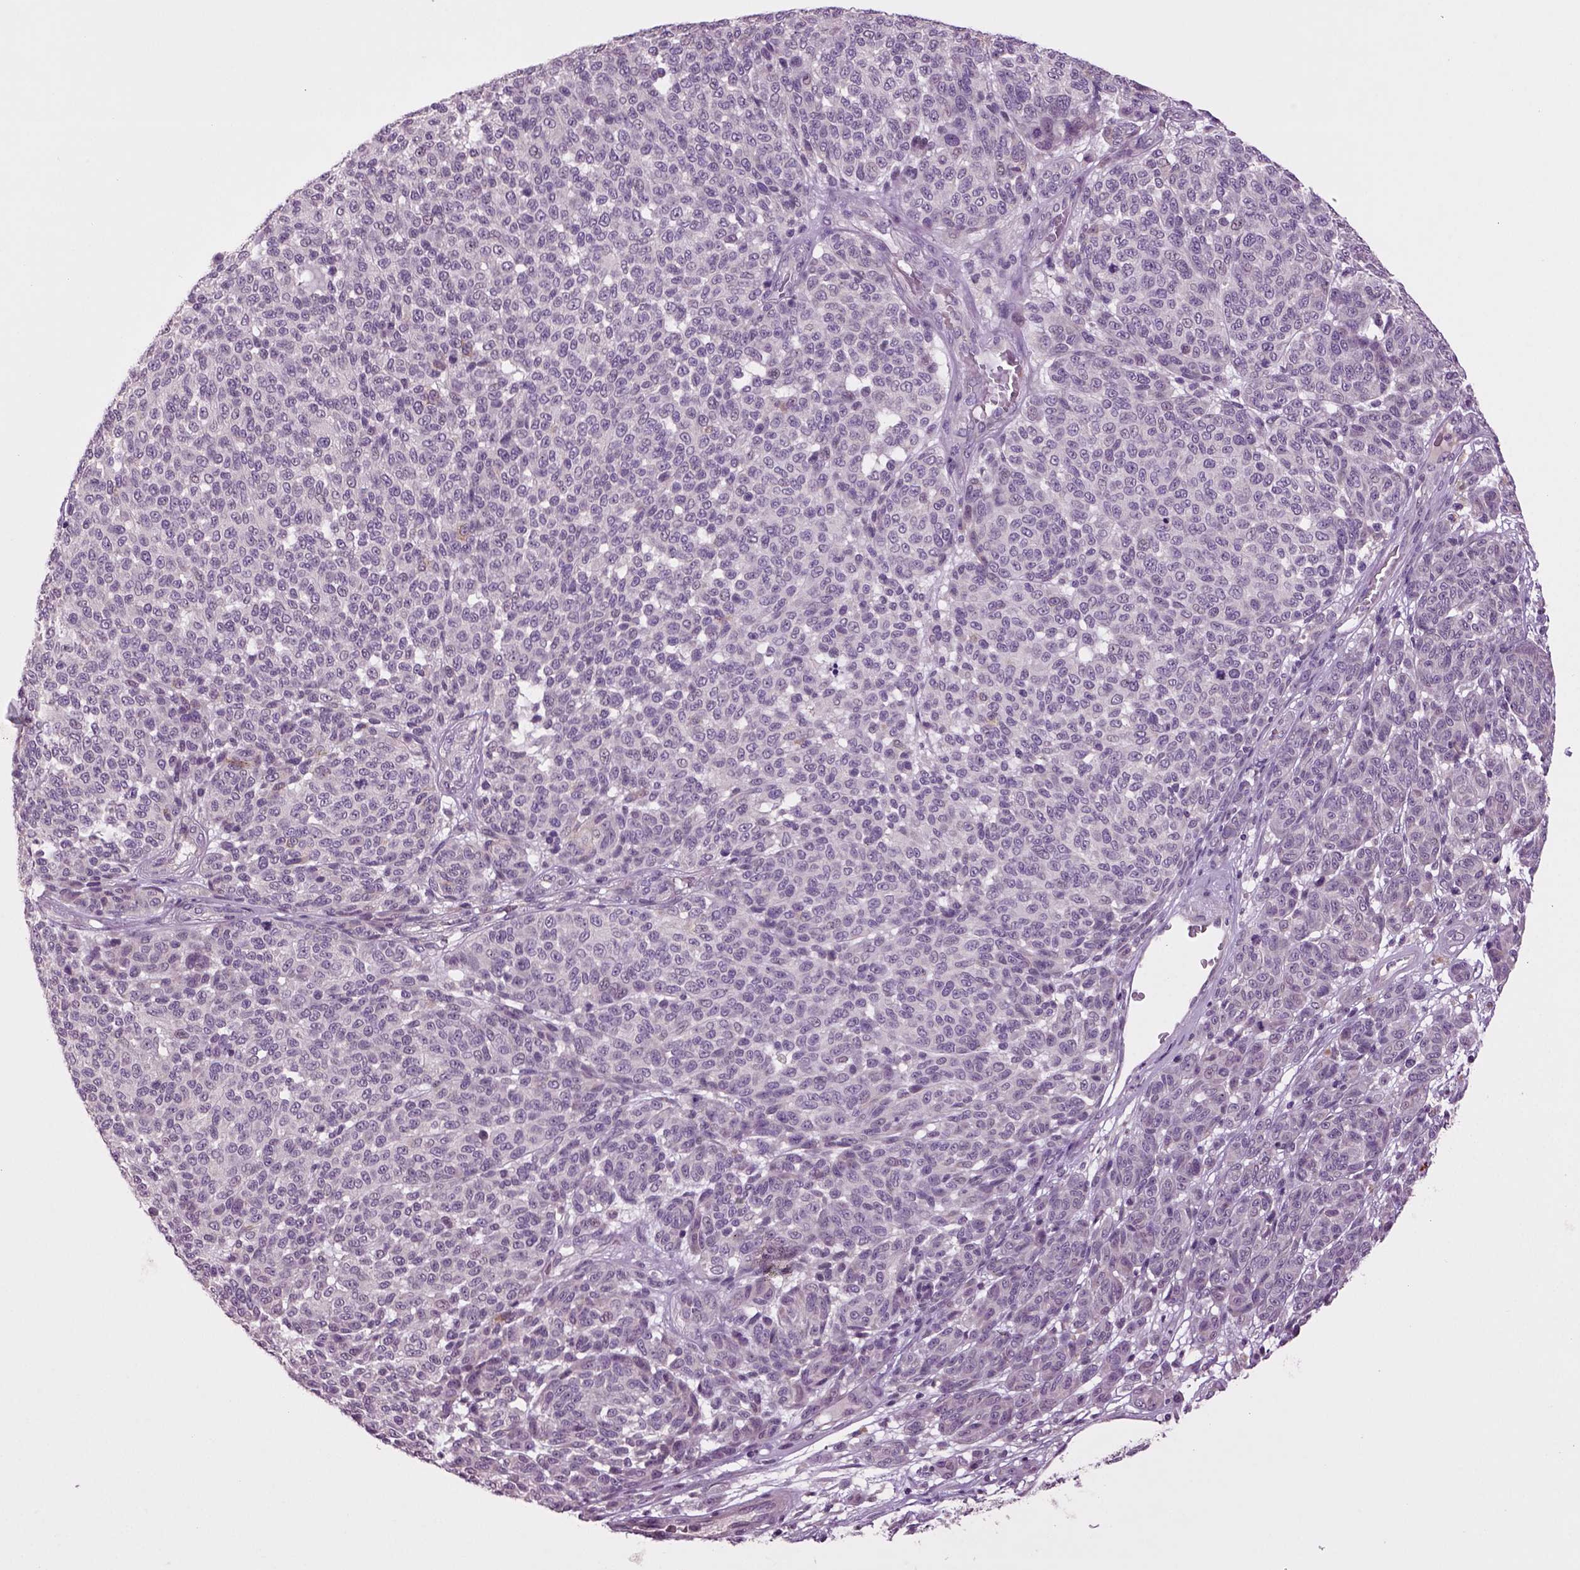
{"staining": {"intensity": "negative", "quantity": "none", "location": "none"}, "tissue": "melanoma", "cell_type": "Tumor cells", "image_type": "cancer", "snomed": [{"axis": "morphology", "description": "Malignant melanoma, NOS"}, {"axis": "topography", "description": "Skin"}], "caption": "Immunohistochemistry (IHC) histopathology image of neoplastic tissue: malignant melanoma stained with DAB (3,3'-diaminobenzidine) reveals no significant protein expression in tumor cells.", "gene": "SLC17A6", "patient": {"sex": "male", "age": 59}}